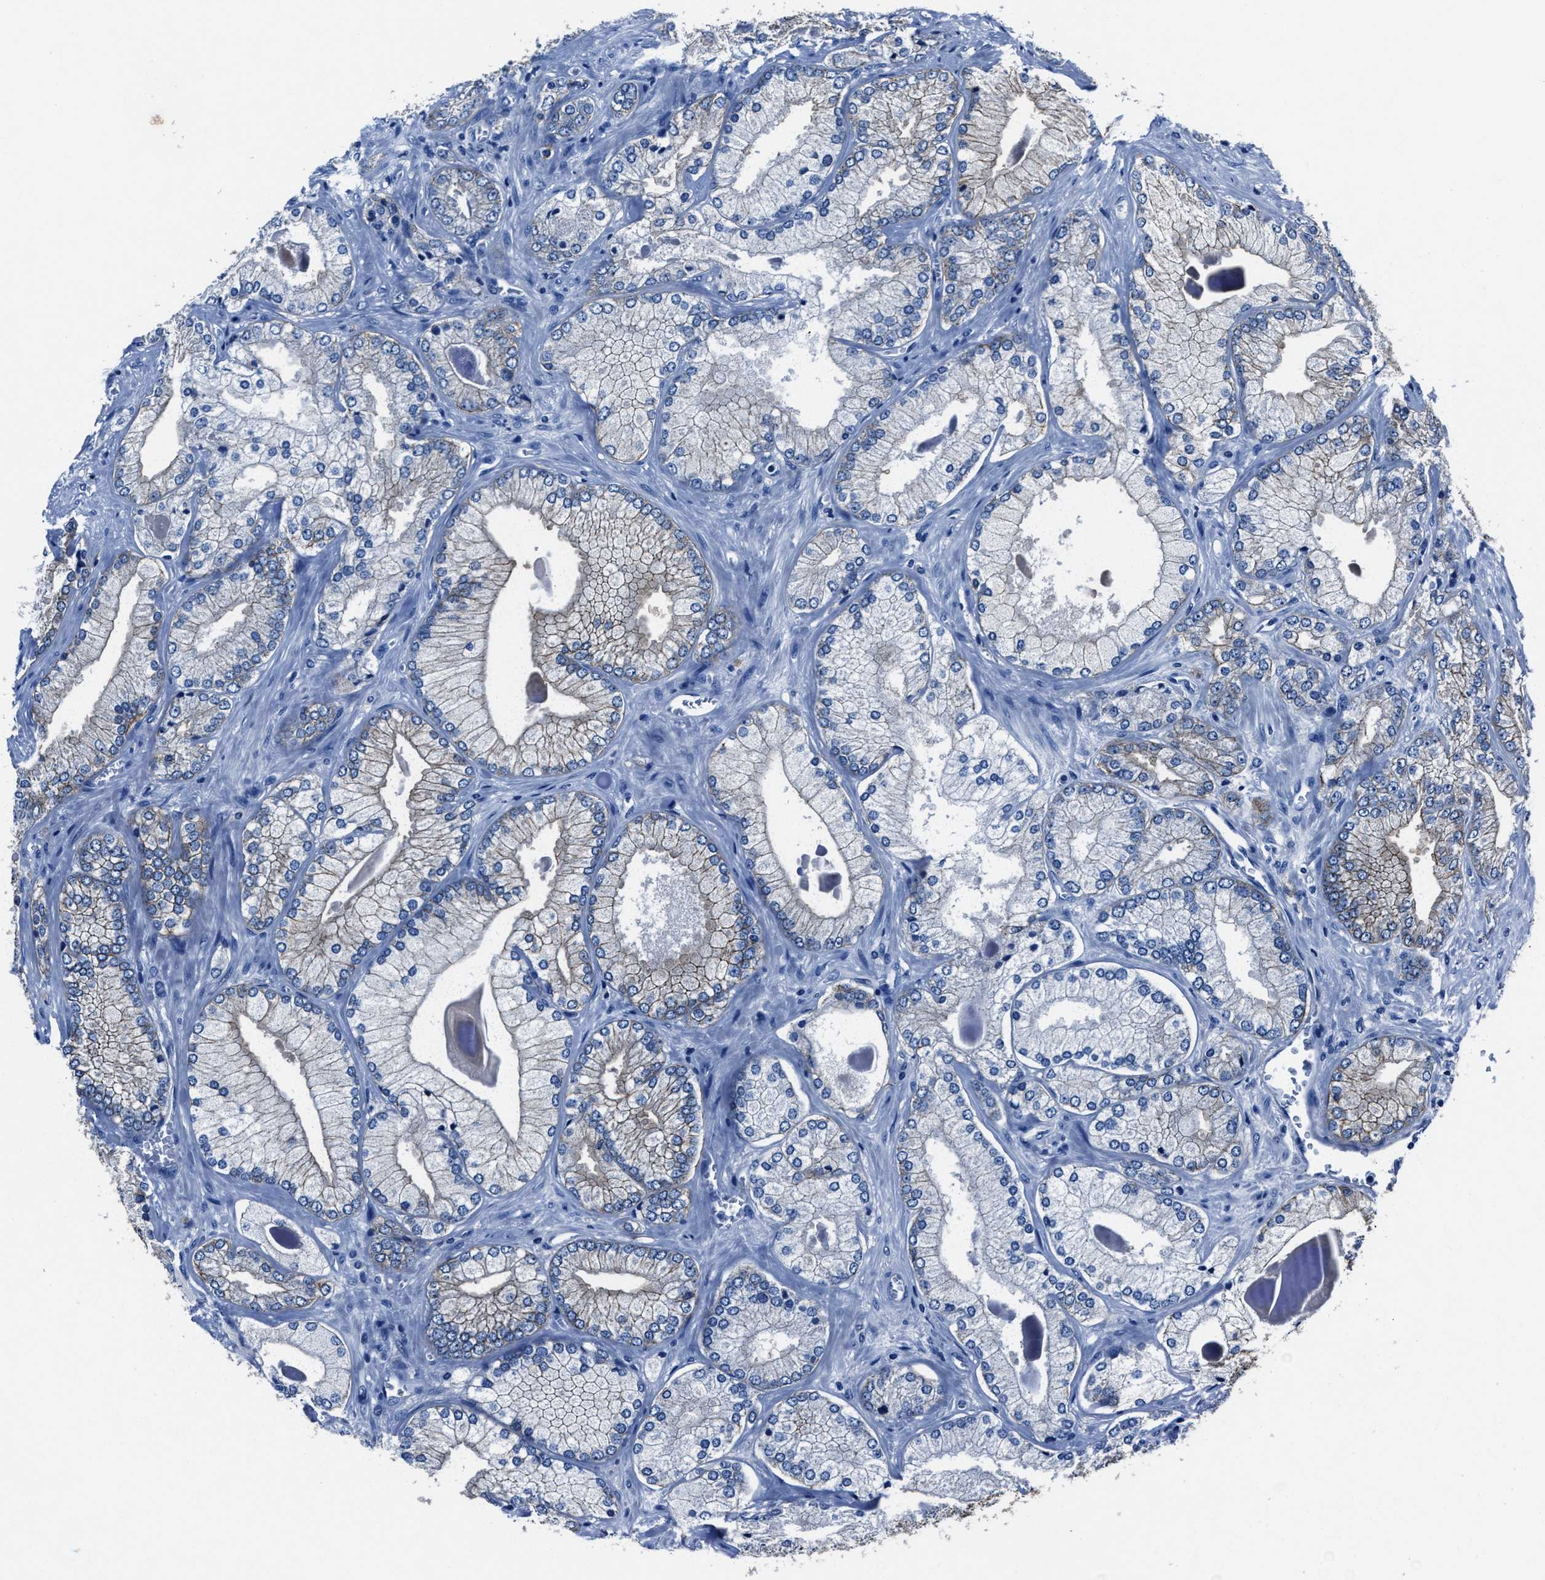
{"staining": {"intensity": "weak", "quantity": "25%-75%", "location": "cytoplasmic/membranous"}, "tissue": "prostate cancer", "cell_type": "Tumor cells", "image_type": "cancer", "snomed": [{"axis": "morphology", "description": "Adenocarcinoma, Low grade"}, {"axis": "topography", "description": "Prostate"}], "caption": "Protein expression analysis of prostate cancer (low-grade adenocarcinoma) exhibits weak cytoplasmic/membranous positivity in approximately 25%-75% of tumor cells.", "gene": "LMO7", "patient": {"sex": "male", "age": 65}}